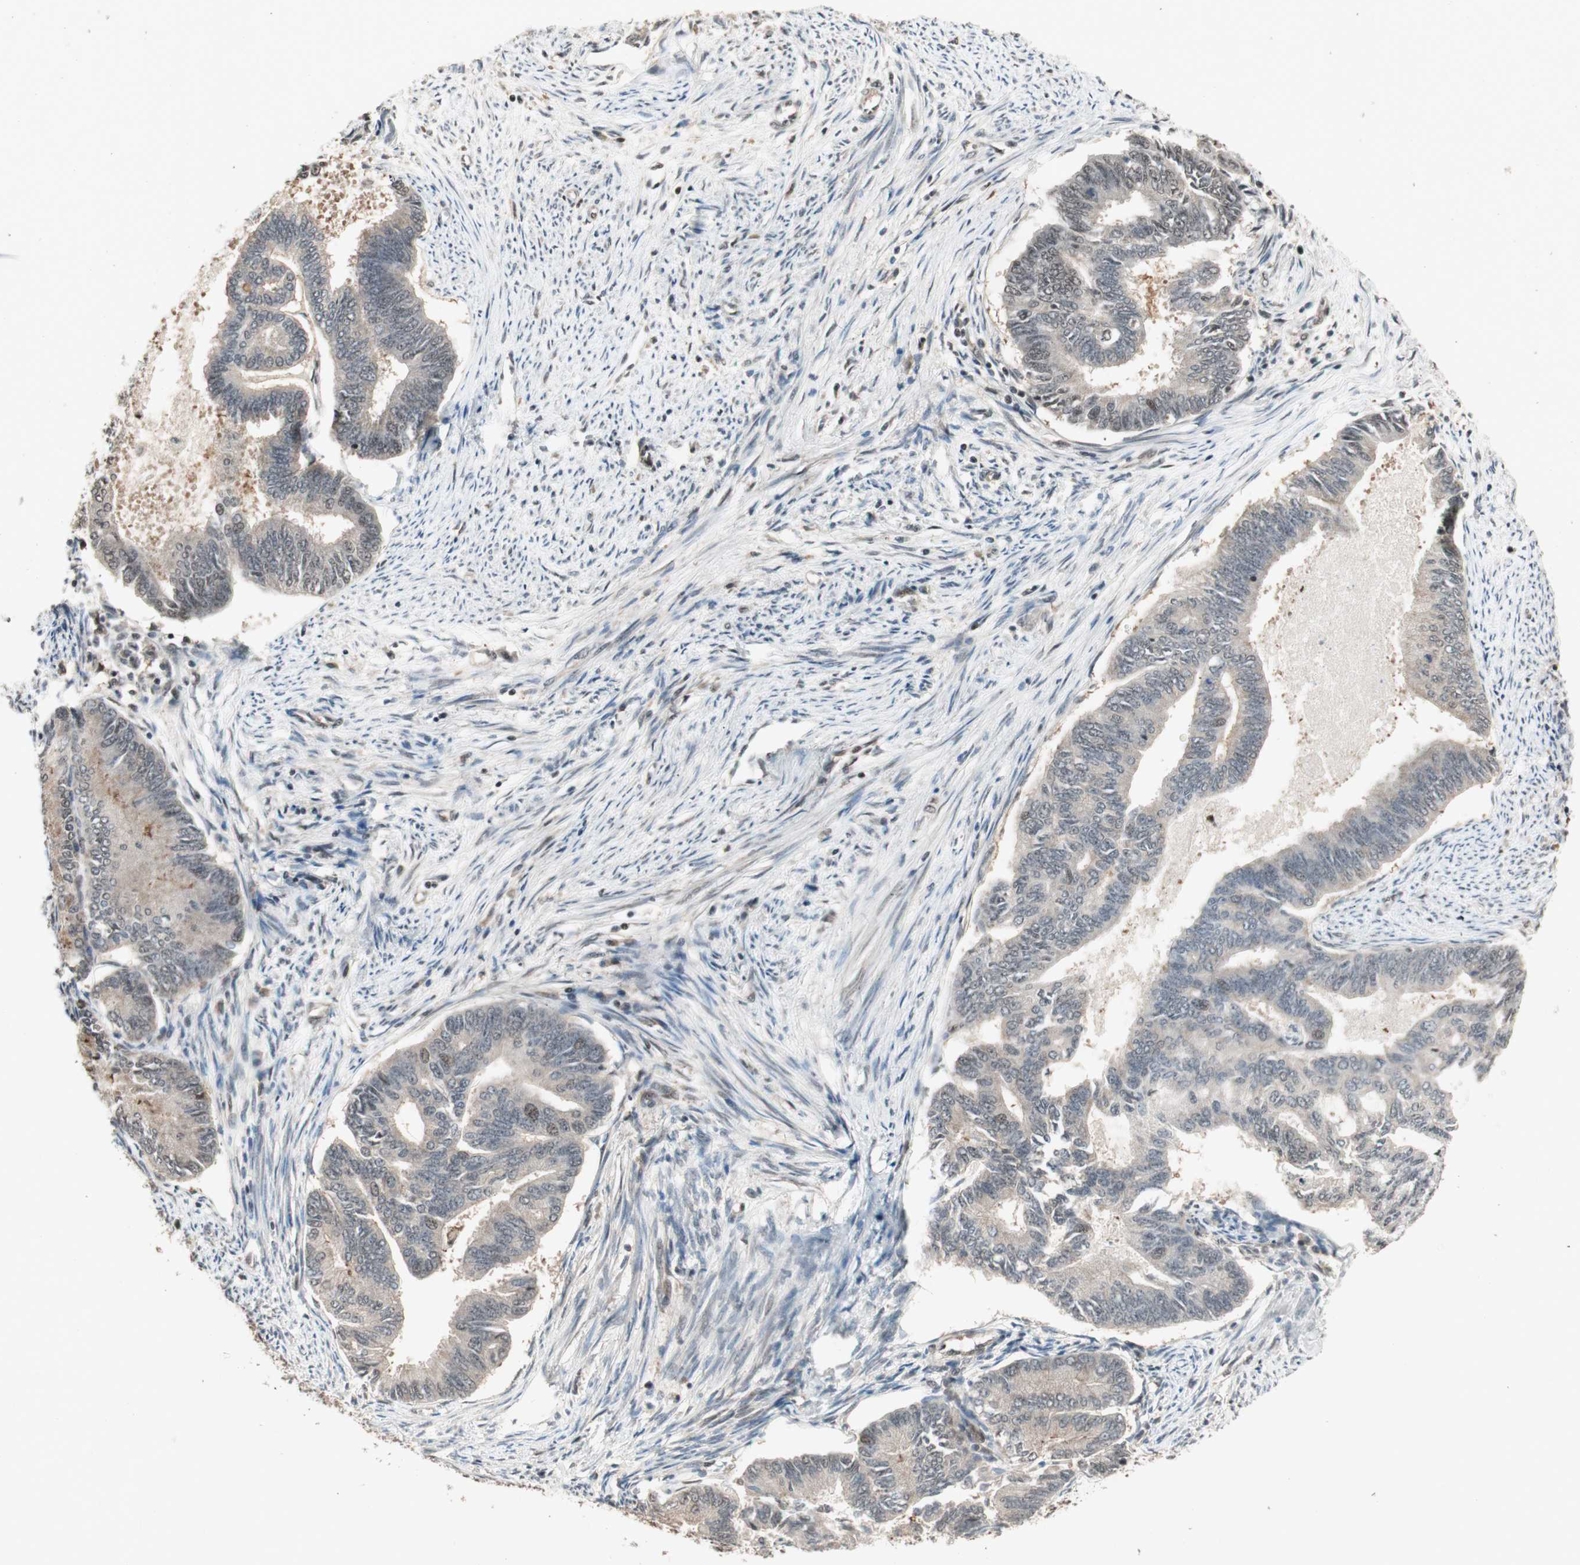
{"staining": {"intensity": "weak", "quantity": ">75%", "location": "cytoplasmic/membranous,nuclear"}, "tissue": "endometrial cancer", "cell_type": "Tumor cells", "image_type": "cancer", "snomed": [{"axis": "morphology", "description": "Adenocarcinoma, NOS"}, {"axis": "topography", "description": "Endometrium"}], "caption": "Endometrial adenocarcinoma stained for a protein (brown) exhibits weak cytoplasmic/membranous and nuclear positive staining in about >75% of tumor cells.", "gene": "ZNF701", "patient": {"sex": "female", "age": 86}}